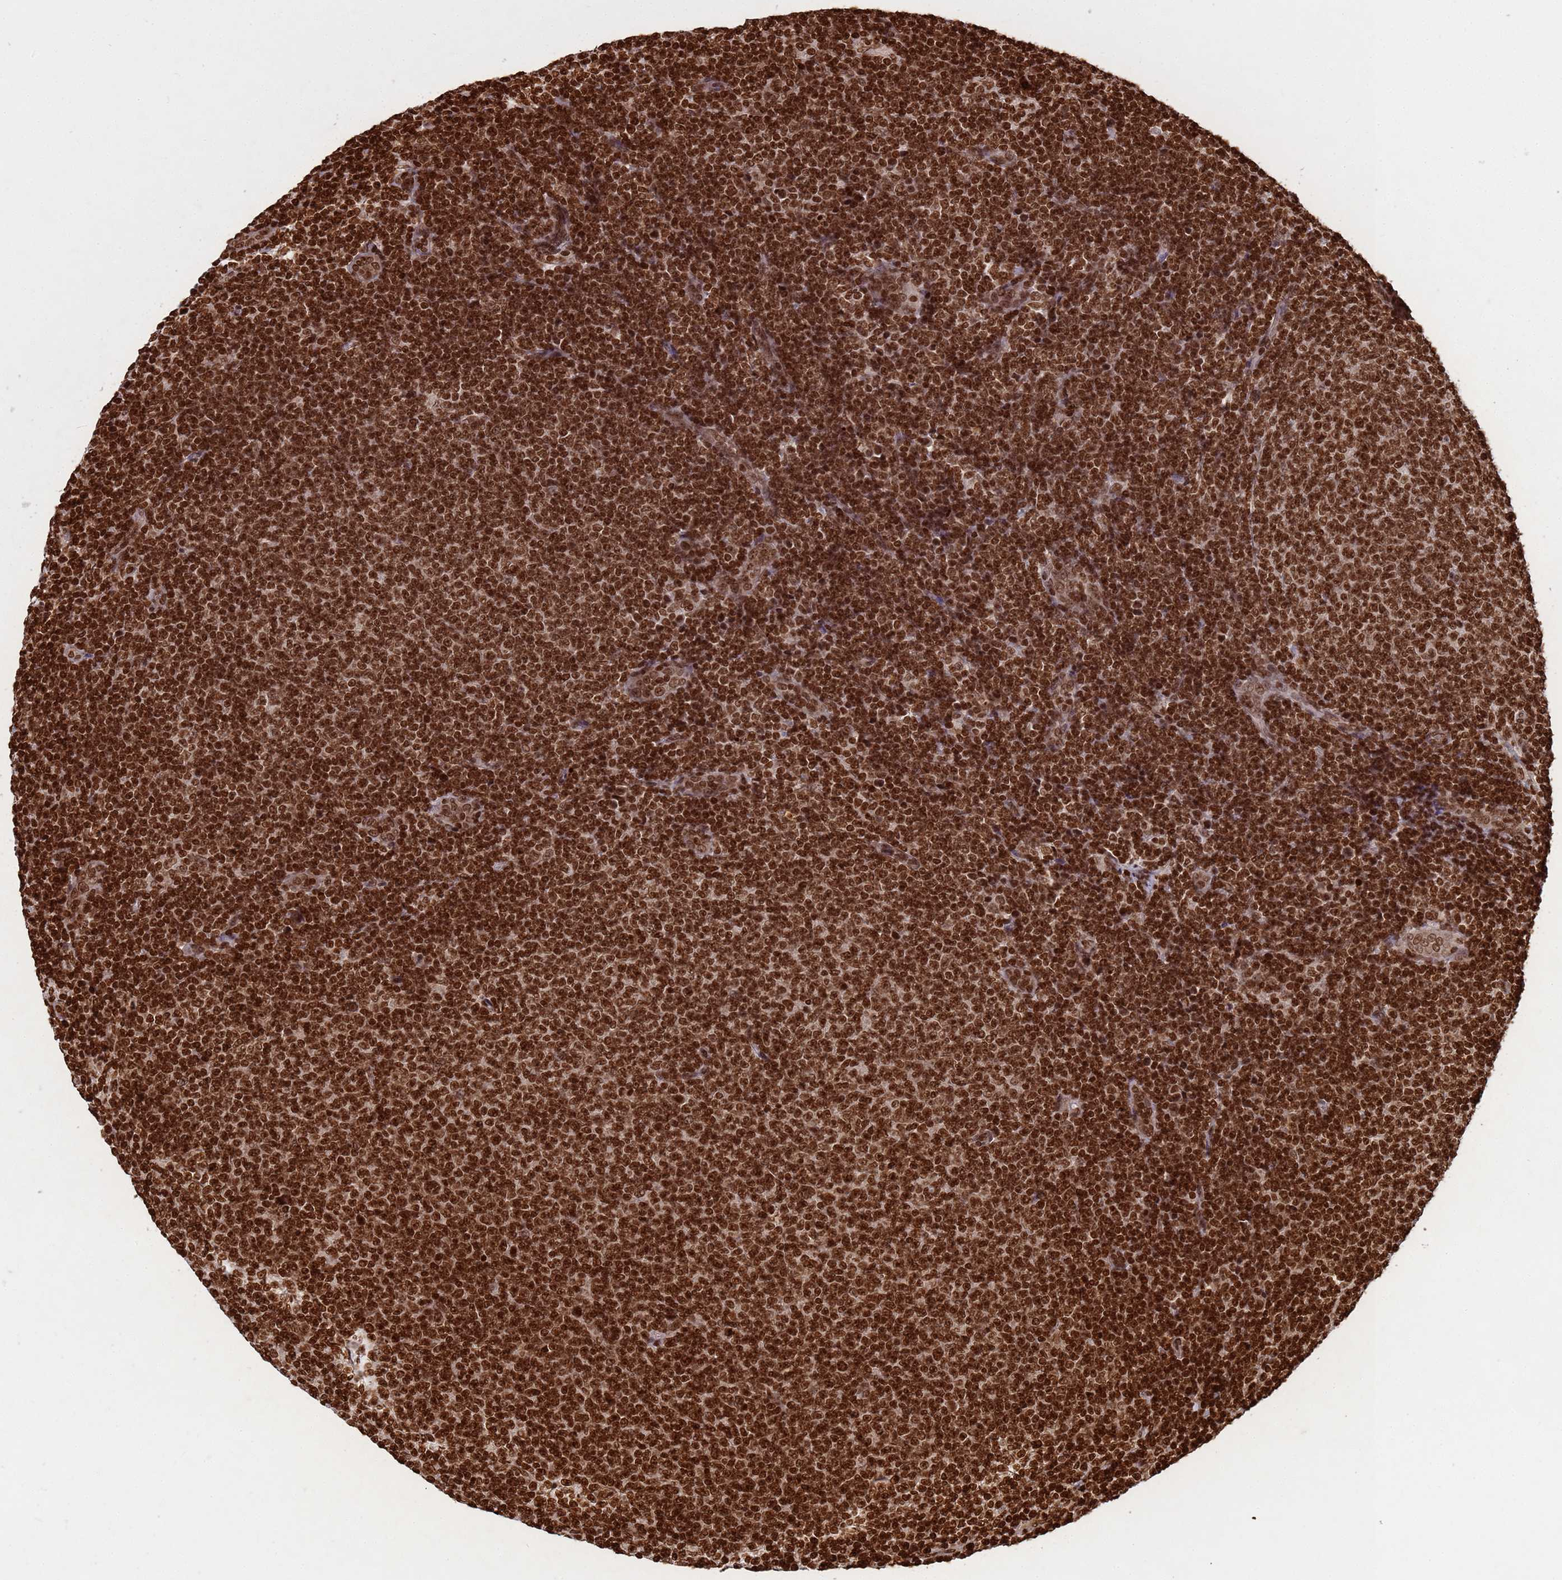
{"staining": {"intensity": "strong", "quantity": ">75%", "location": "nuclear"}, "tissue": "lymphoma", "cell_type": "Tumor cells", "image_type": "cancer", "snomed": [{"axis": "morphology", "description": "Malignant lymphoma, non-Hodgkin's type, Low grade"}, {"axis": "topography", "description": "Lymph node"}], "caption": "This is a histology image of IHC staining of malignant lymphoma, non-Hodgkin's type (low-grade), which shows strong positivity in the nuclear of tumor cells.", "gene": "H3-3B", "patient": {"sex": "male", "age": 66}}